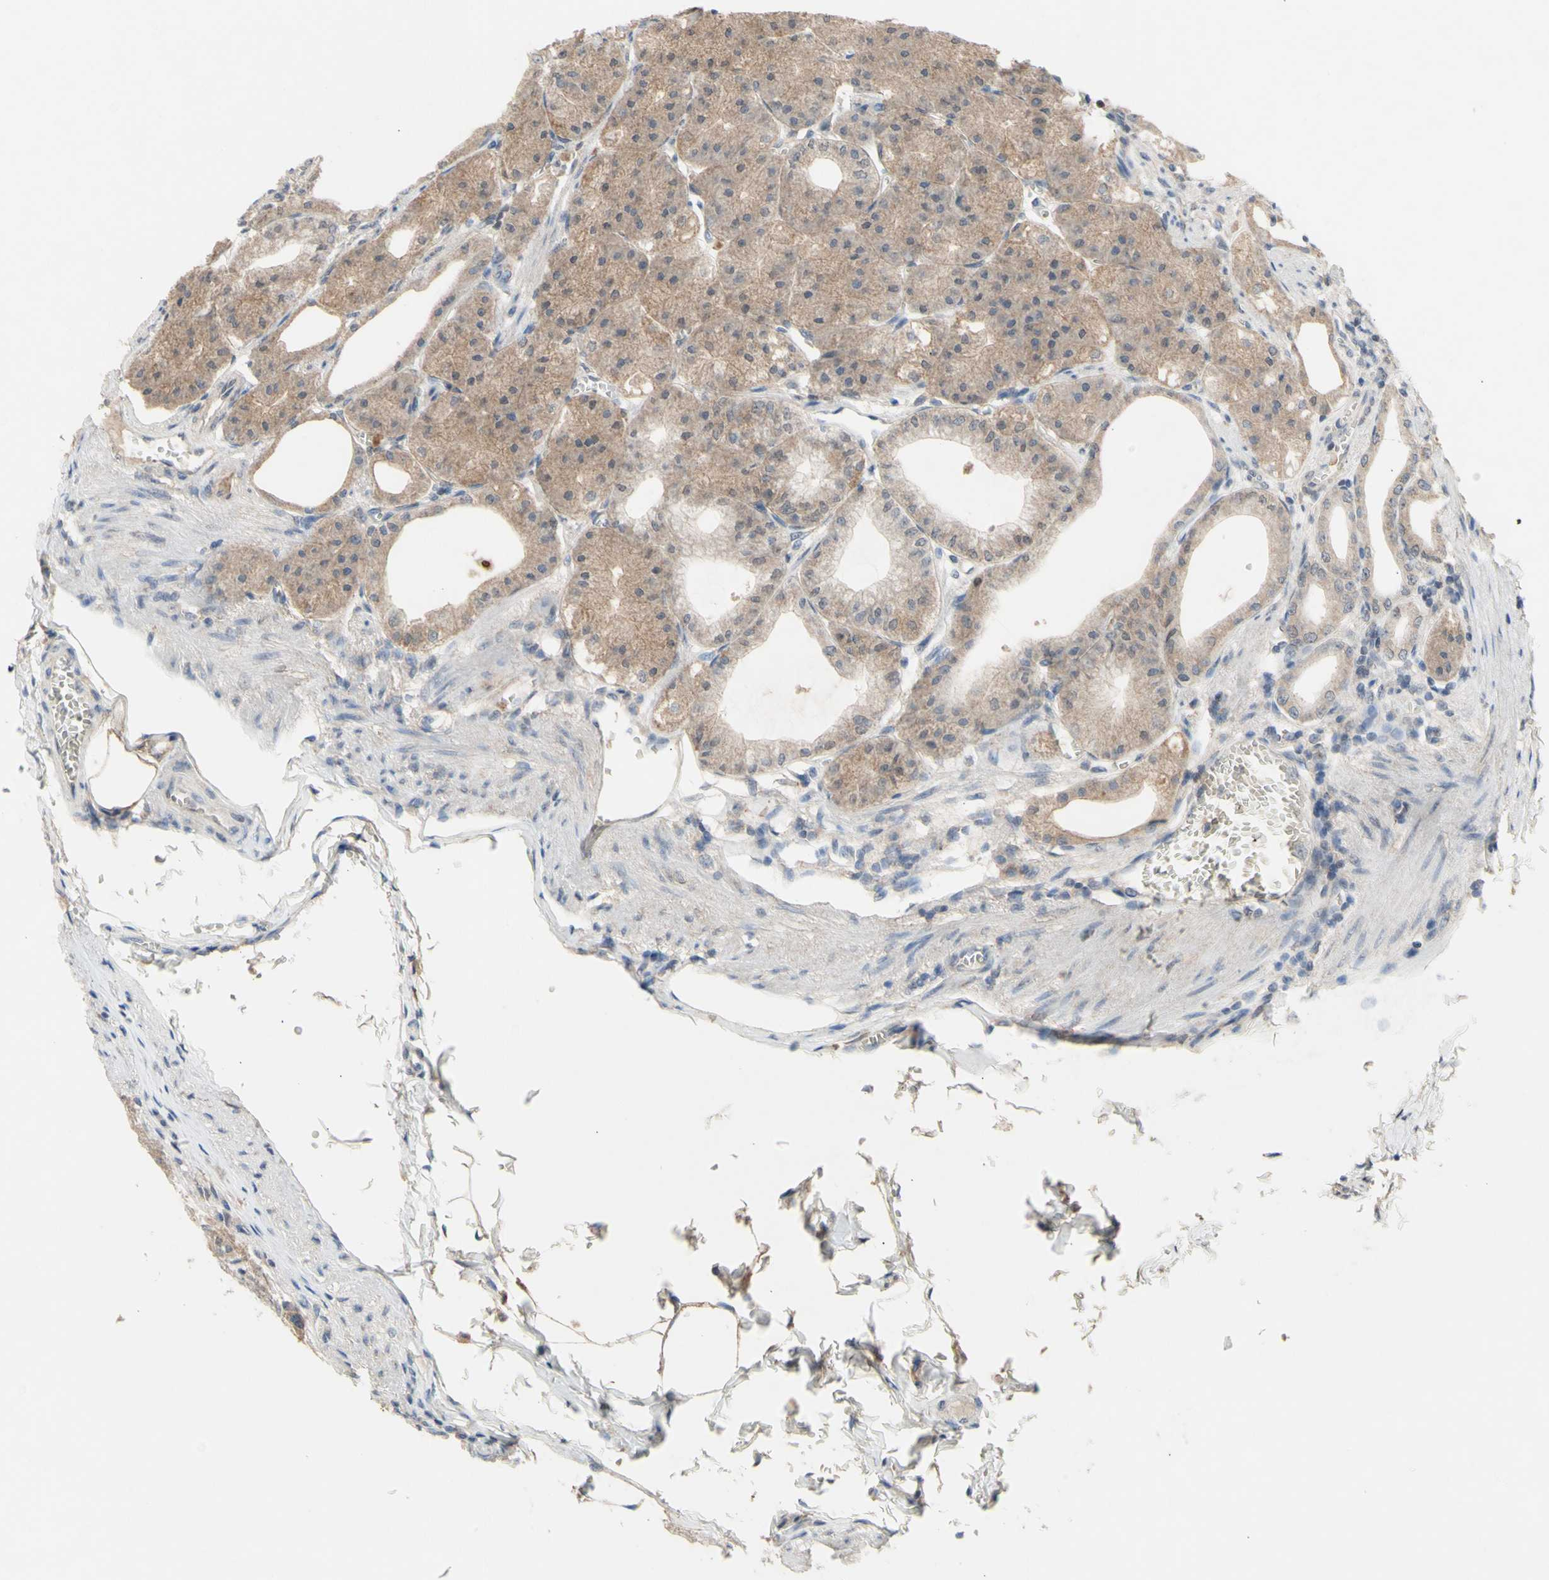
{"staining": {"intensity": "moderate", "quantity": "25%-75%", "location": "cytoplasmic/membranous,nuclear"}, "tissue": "stomach", "cell_type": "Glandular cells", "image_type": "normal", "snomed": [{"axis": "morphology", "description": "Normal tissue, NOS"}, {"axis": "topography", "description": "Stomach, lower"}], "caption": "Stomach stained with a brown dye reveals moderate cytoplasmic/membranous,nuclear positive staining in about 25%-75% of glandular cells.", "gene": "NLRP1", "patient": {"sex": "male", "age": 71}}